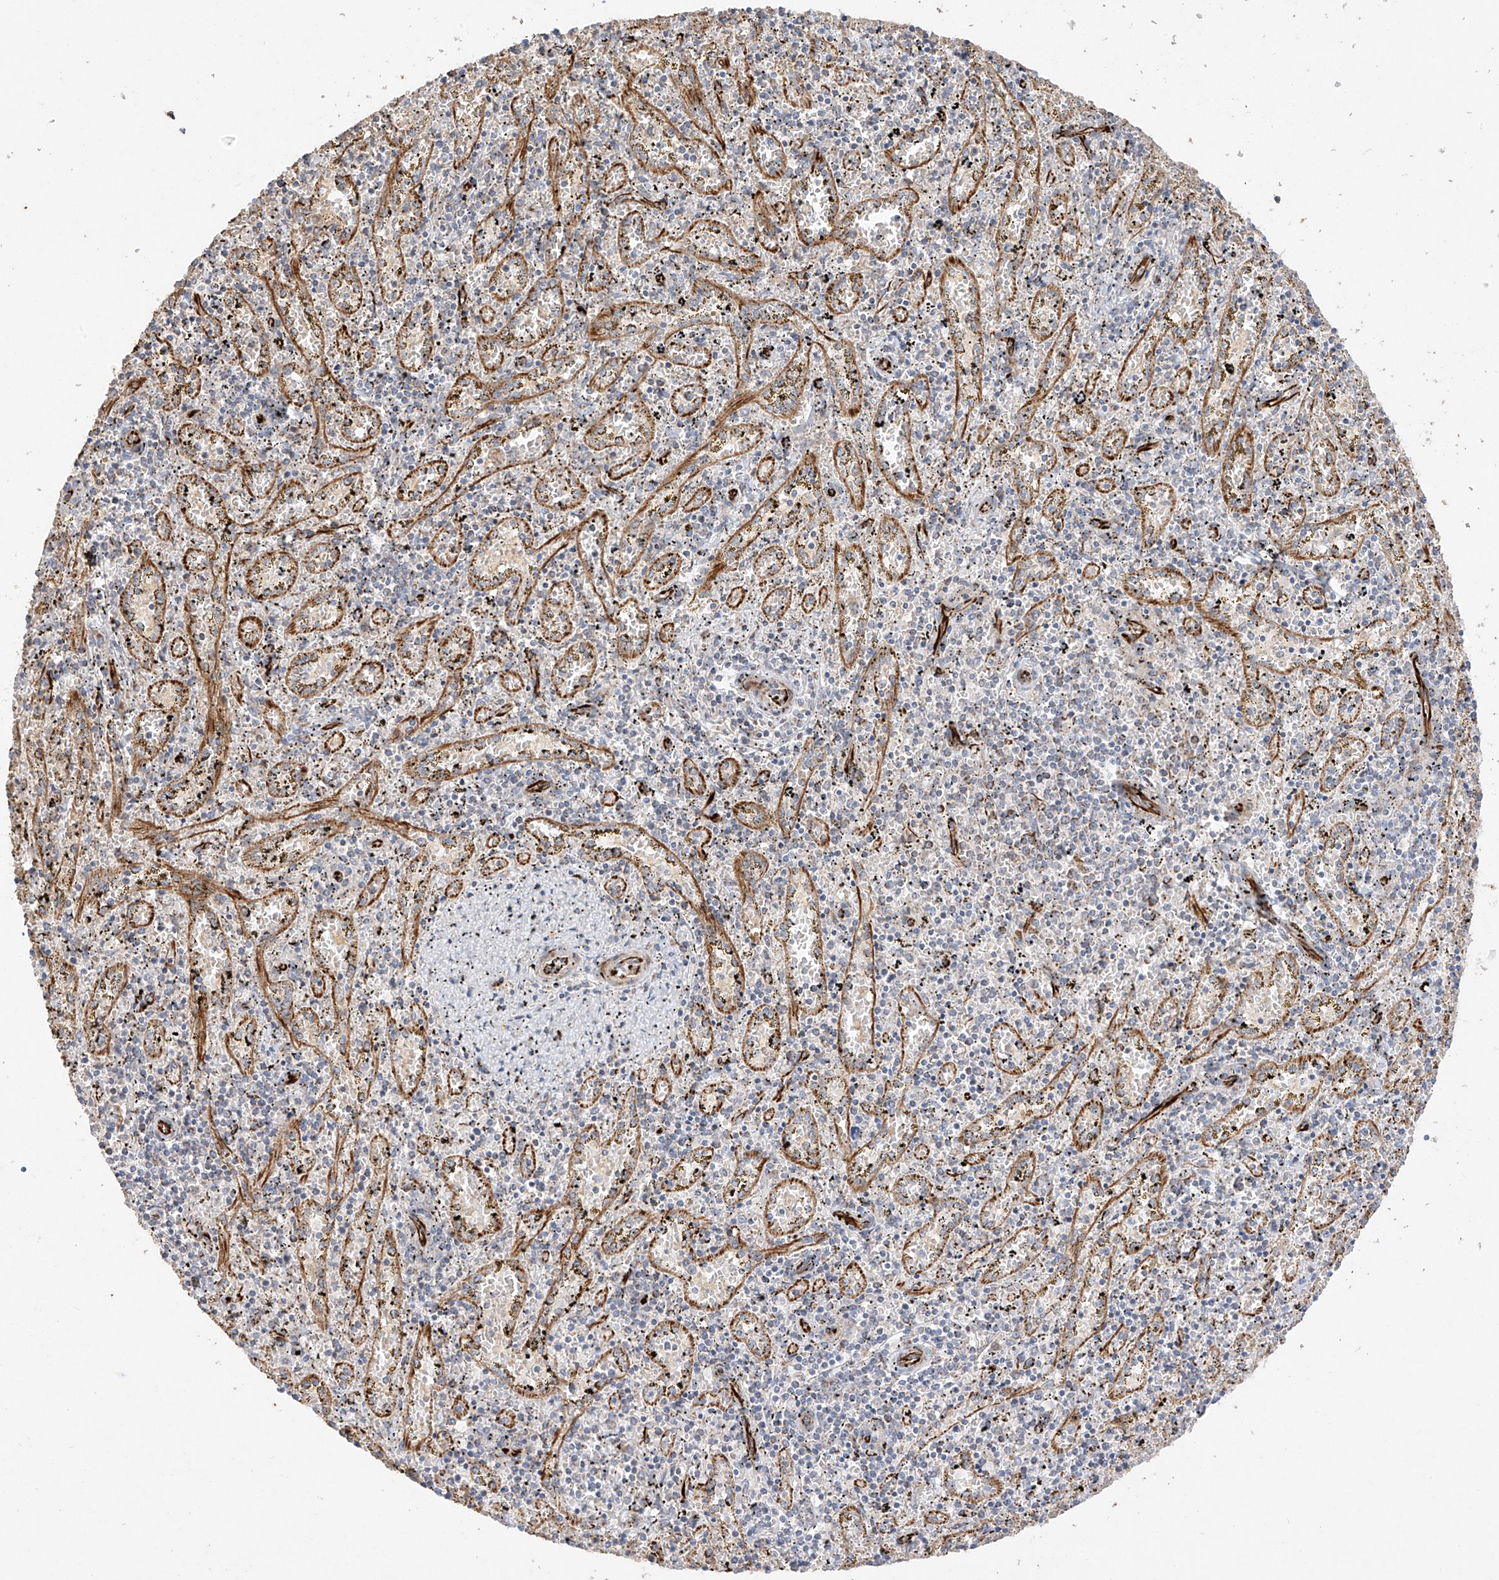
{"staining": {"intensity": "negative", "quantity": "none", "location": "none"}, "tissue": "spleen", "cell_type": "Cells in red pulp", "image_type": "normal", "snomed": [{"axis": "morphology", "description": "Normal tissue, NOS"}, {"axis": "topography", "description": "Spleen"}], "caption": "A high-resolution histopathology image shows immunohistochemistry (IHC) staining of benign spleen, which reveals no significant staining in cells in red pulp. The staining was performed using DAB to visualize the protein expression in brown, while the nuclei were stained in blue with hematoxylin (Magnification: 20x).", "gene": "DCDC2", "patient": {"sex": "male", "age": 11}}